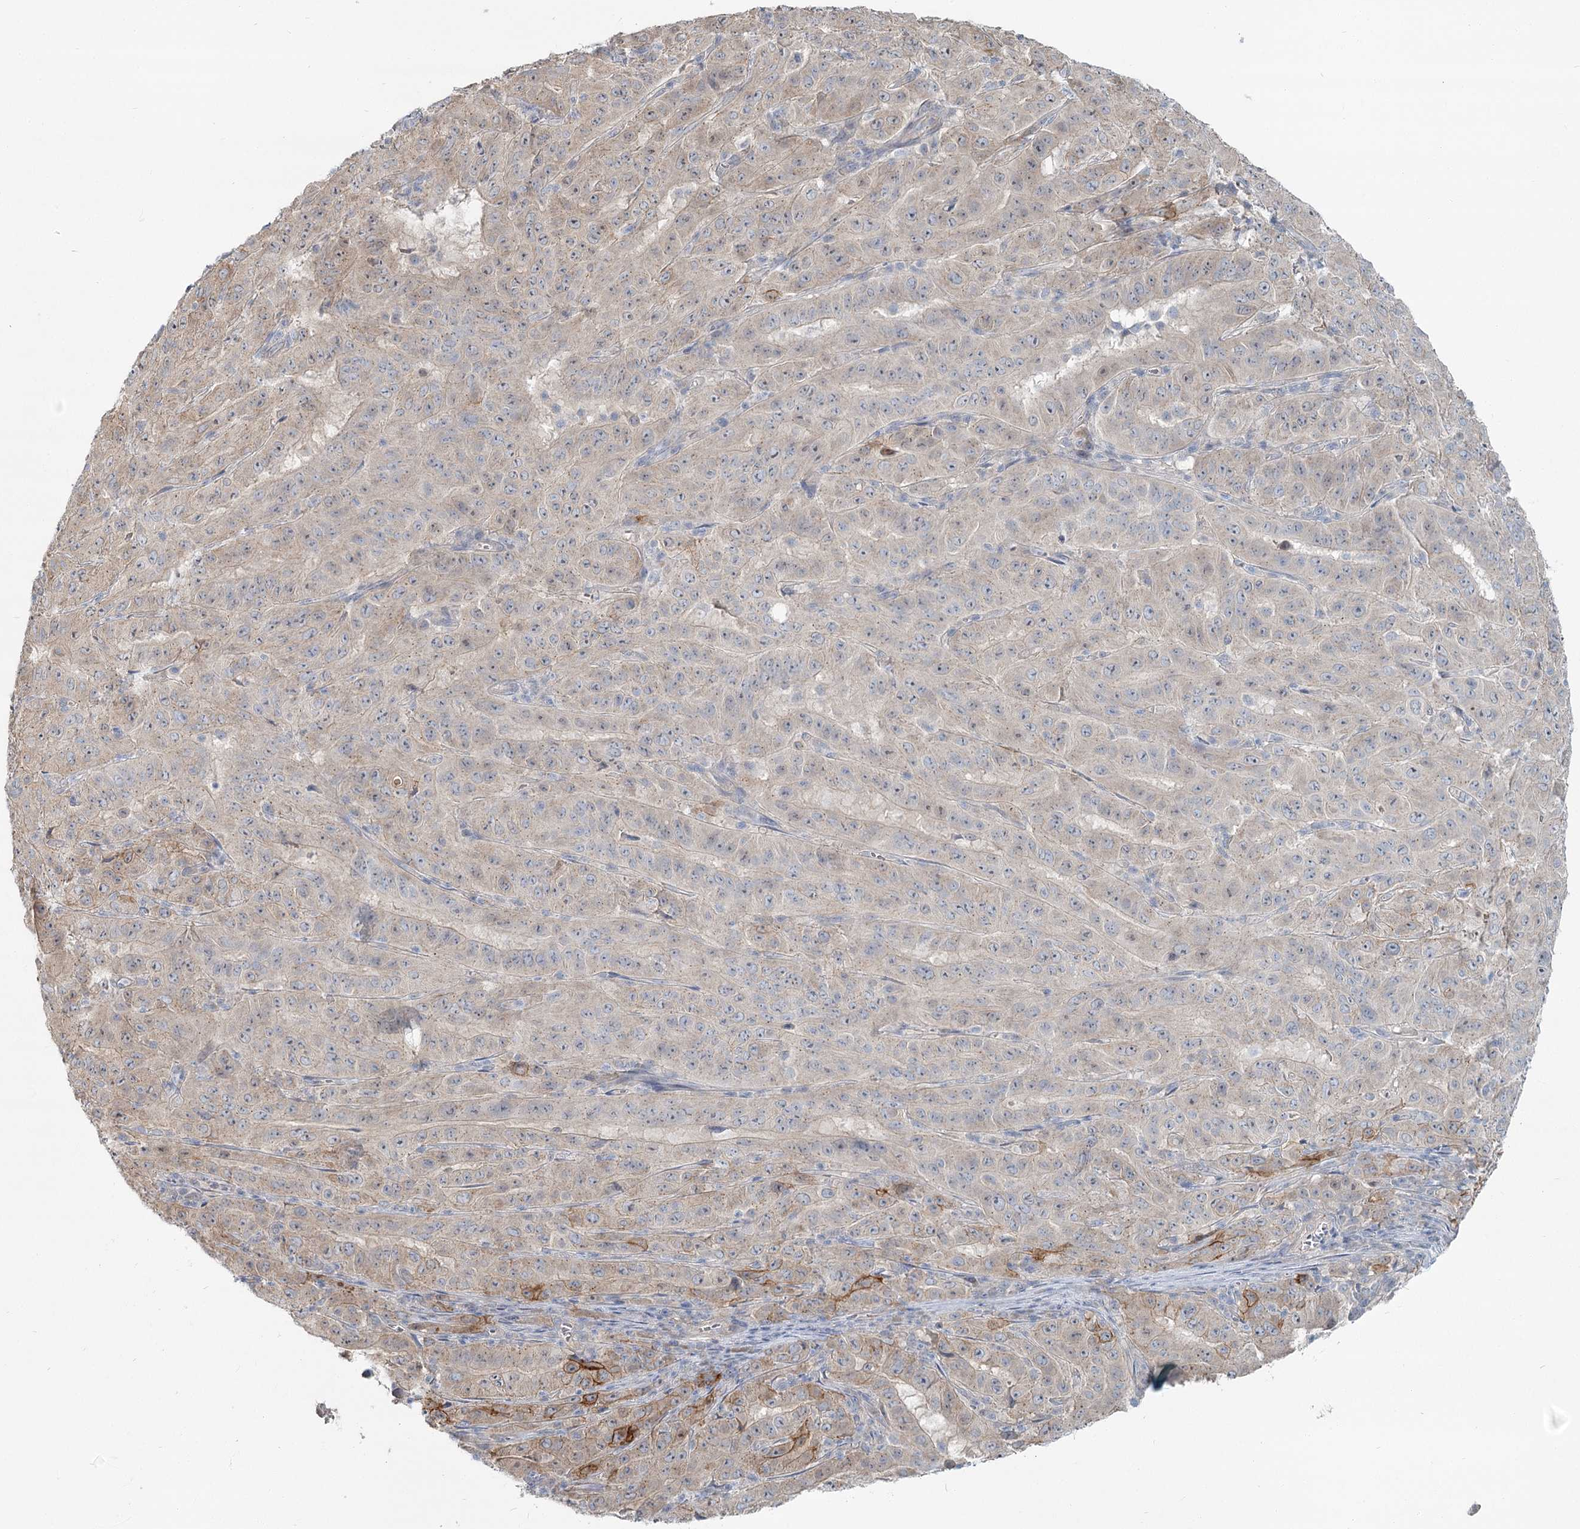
{"staining": {"intensity": "moderate", "quantity": "<25%", "location": "cytoplasmic/membranous"}, "tissue": "pancreatic cancer", "cell_type": "Tumor cells", "image_type": "cancer", "snomed": [{"axis": "morphology", "description": "Adenocarcinoma, NOS"}, {"axis": "topography", "description": "Pancreas"}], "caption": "A micrograph of human pancreatic cancer stained for a protein reveals moderate cytoplasmic/membranous brown staining in tumor cells. (DAB IHC, brown staining for protein, blue staining for nuclei).", "gene": "SPINK13", "patient": {"sex": "male", "age": 63}}